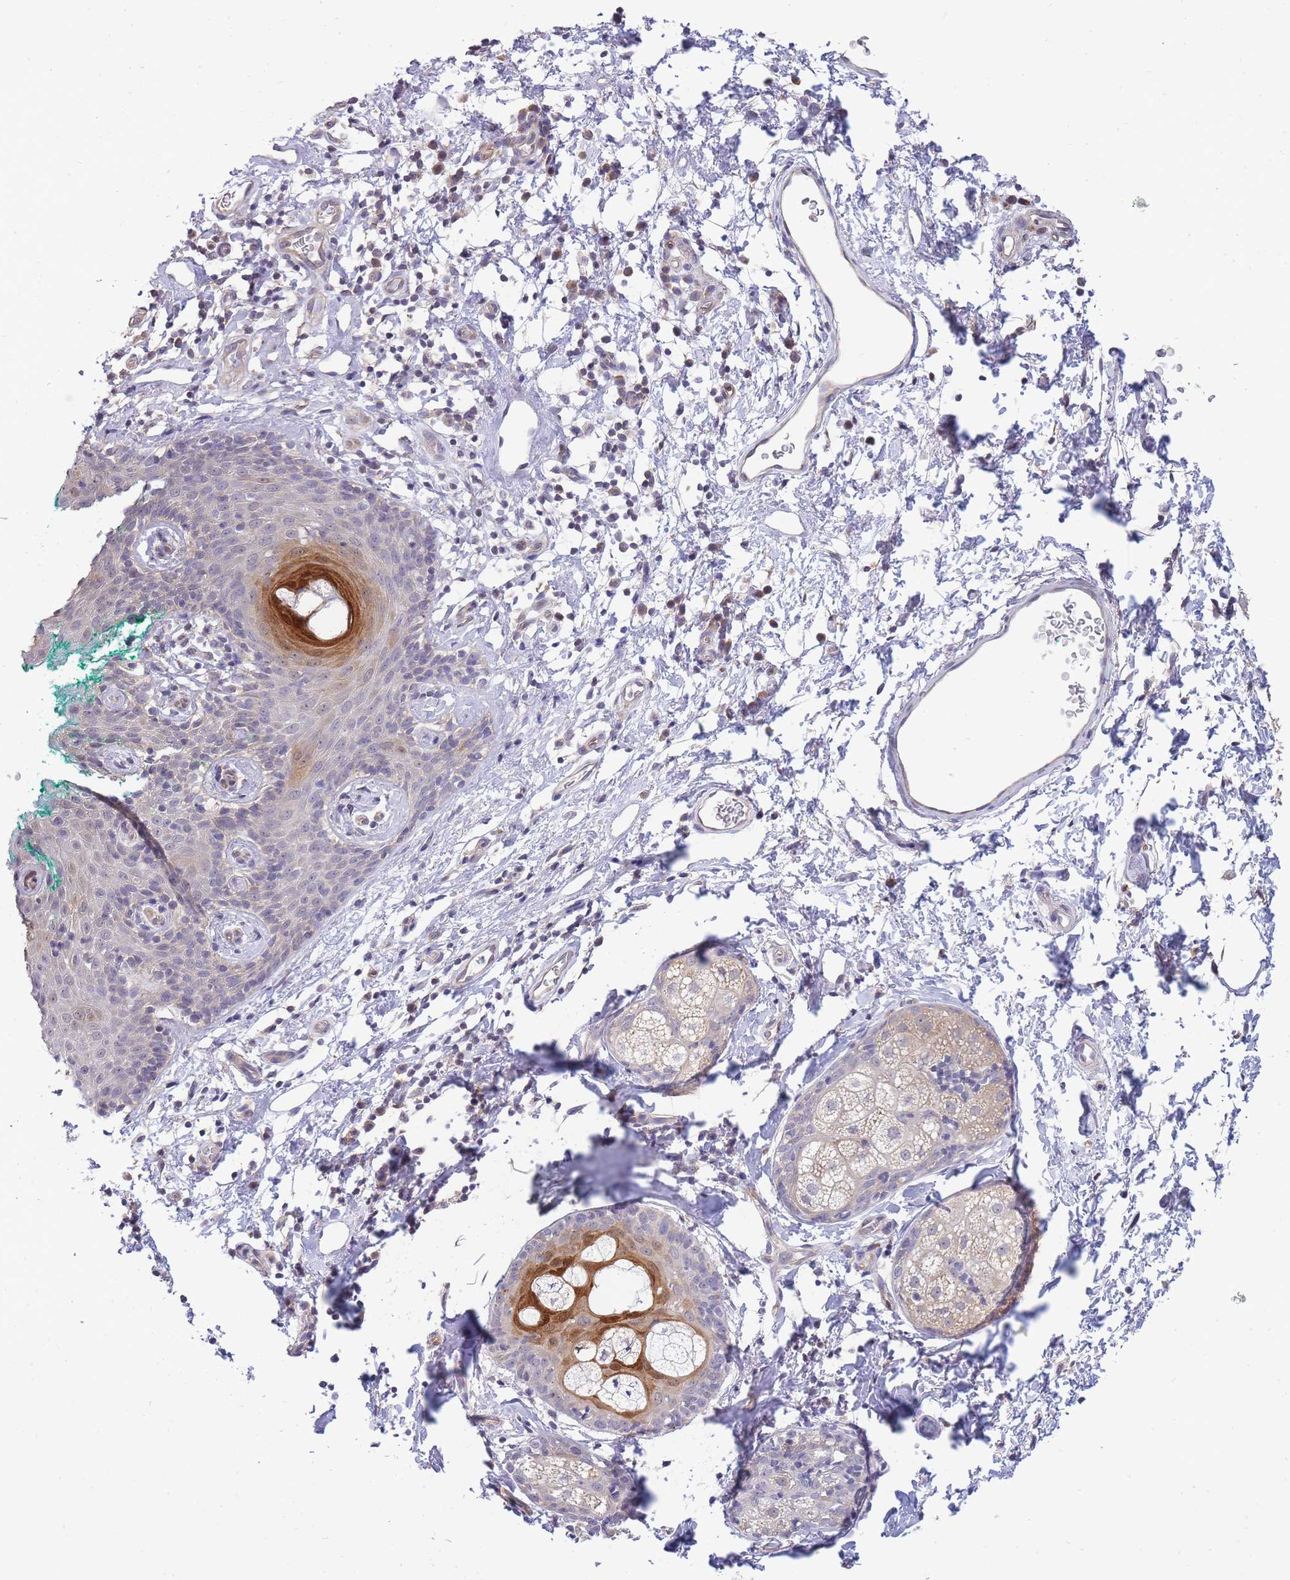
{"staining": {"intensity": "strong", "quantity": "<25%", "location": "cytoplasmic/membranous,nuclear"}, "tissue": "skin", "cell_type": "Epidermal cells", "image_type": "normal", "snomed": [{"axis": "morphology", "description": "Normal tissue, NOS"}, {"axis": "topography", "description": "Vulva"}], "caption": "An image showing strong cytoplasmic/membranous,nuclear positivity in approximately <25% of epidermal cells in normal skin, as visualized by brown immunohistochemical staining.", "gene": "C19orf25", "patient": {"sex": "female", "age": 66}}